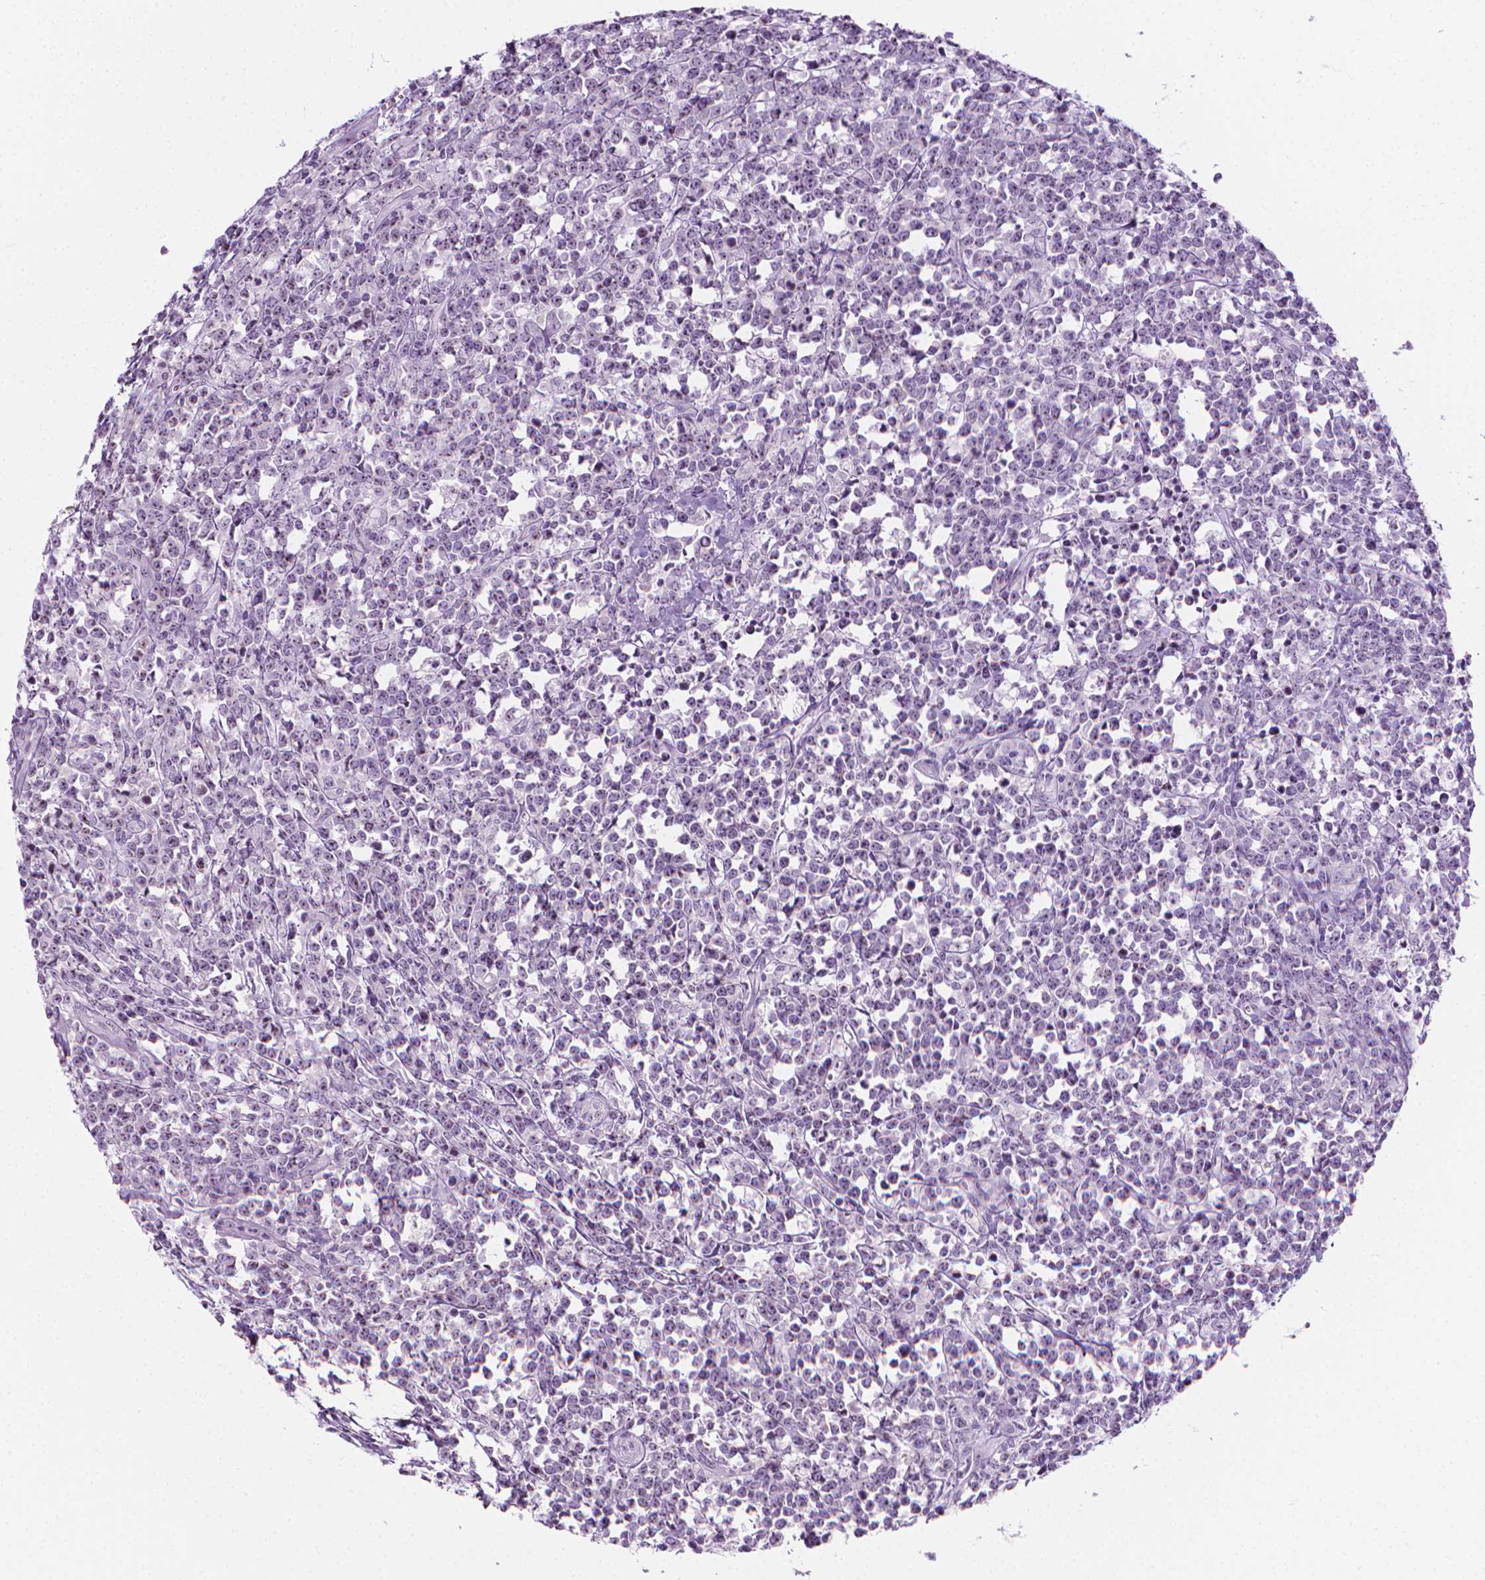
{"staining": {"intensity": "moderate", "quantity": "25%-75%", "location": "nuclear"}, "tissue": "lymphoma", "cell_type": "Tumor cells", "image_type": "cancer", "snomed": [{"axis": "morphology", "description": "Malignant lymphoma, non-Hodgkin's type, High grade"}, {"axis": "topography", "description": "Small intestine"}], "caption": "Lymphoma tissue demonstrates moderate nuclear expression in about 25%-75% of tumor cells (DAB IHC with brightfield microscopy, high magnification).", "gene": "NOL7", "patient": {"sex": "female", "age": 56}}